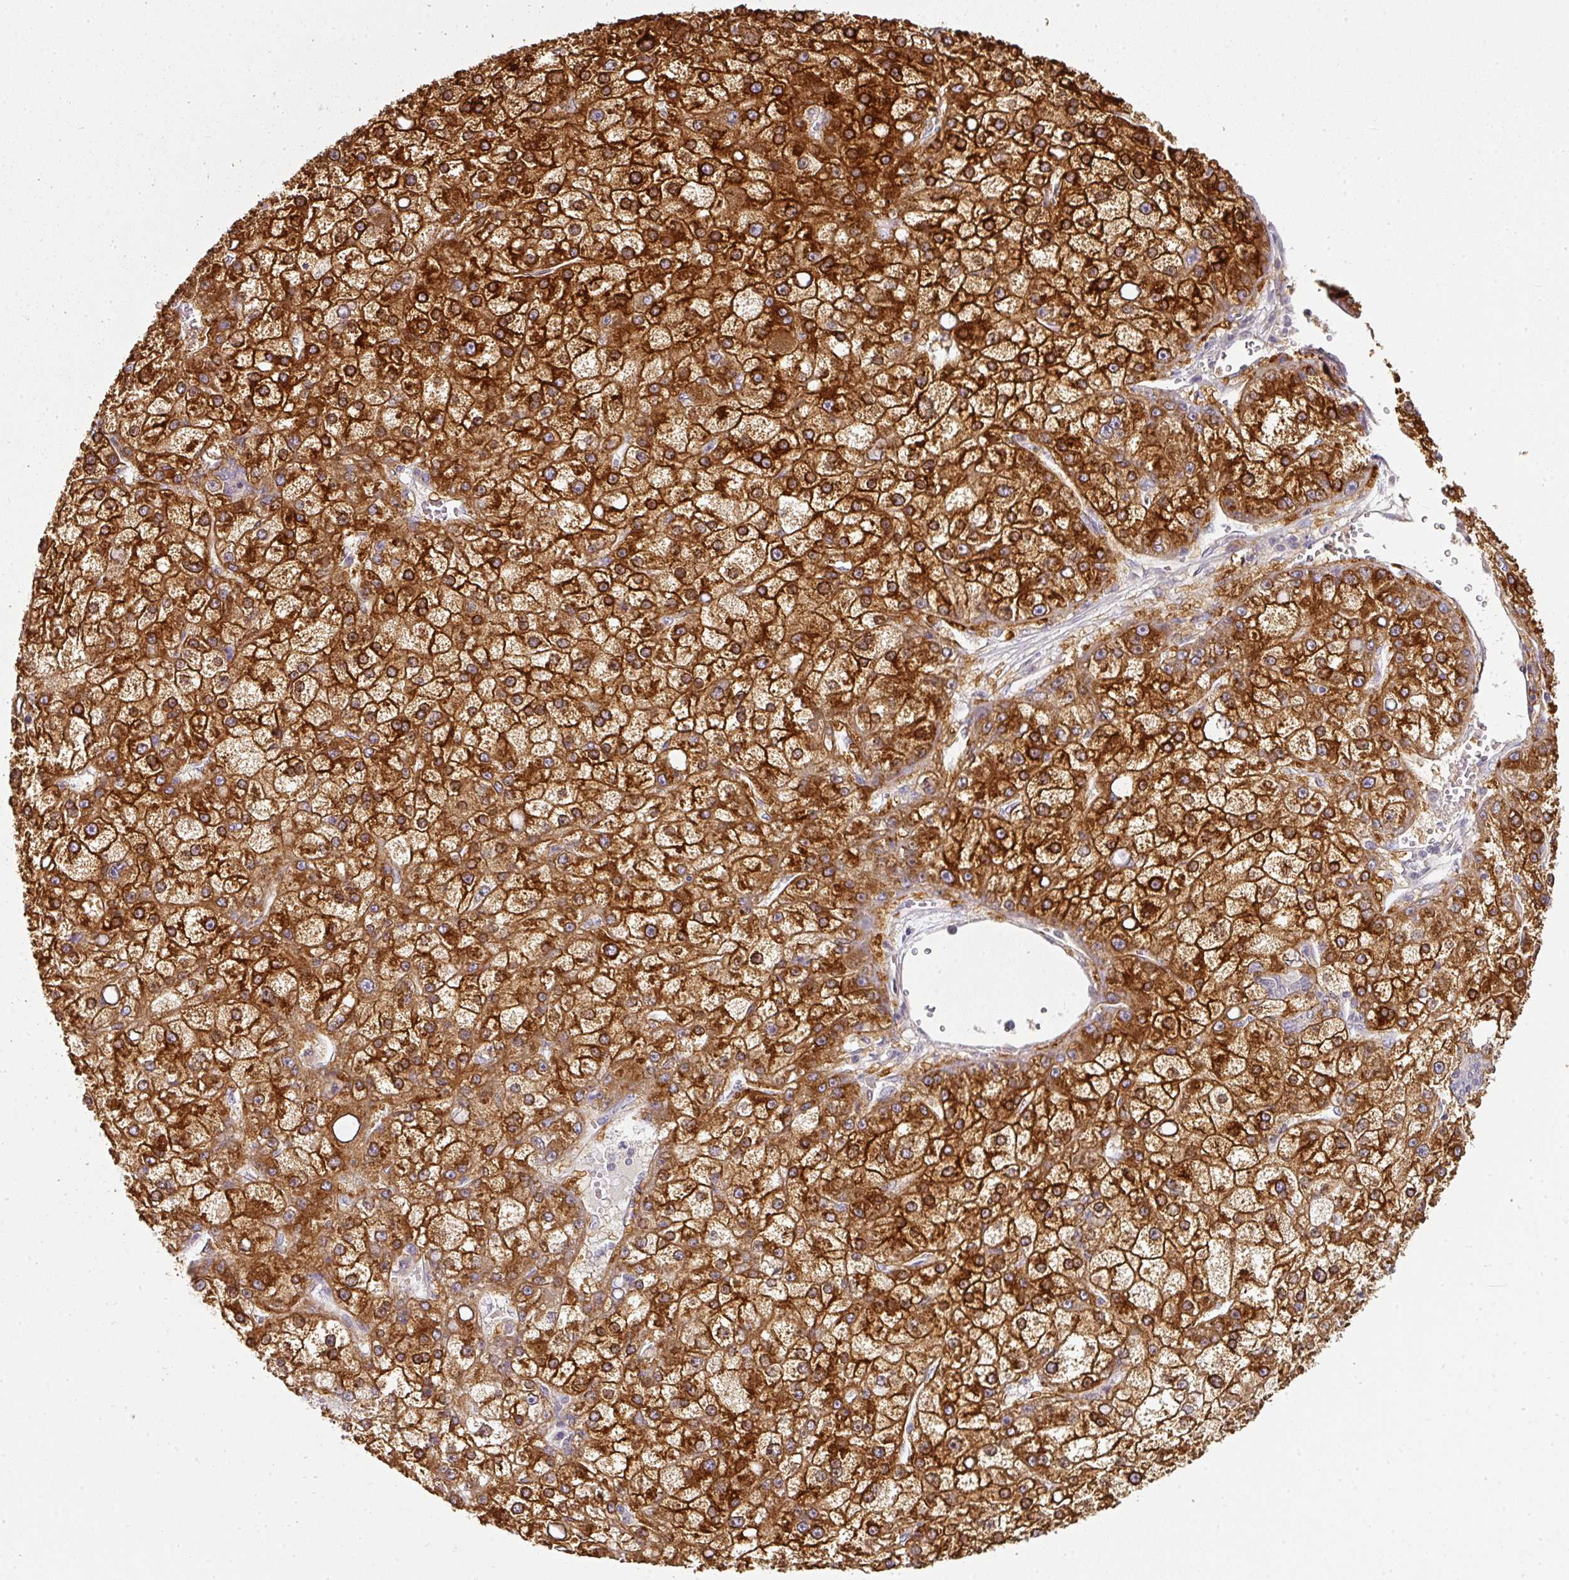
{"staining": {"intensity": "strong", "quantity": ">75%", "location": "cytoplasmic/membranous"}, "tissue": "liver cancer", "cell_type": "Tumor cells", "image_type": "cancer", "snomed": [{"axis": "morphology", "description": "Carcinoma, Hepatocellular, NOS"}, {"axis": "topography", "description": "Liver"}], "caption": "This photomicrograph shows immunohistochemistry (IHC) staining of human hepatocellular carcinoma (liver), with high strong cytoplasmic/membranous expression in approximately >75% of tumor cells.", "gene": "MAP2K2", "patient": {"sex": "male", "age": 67}}